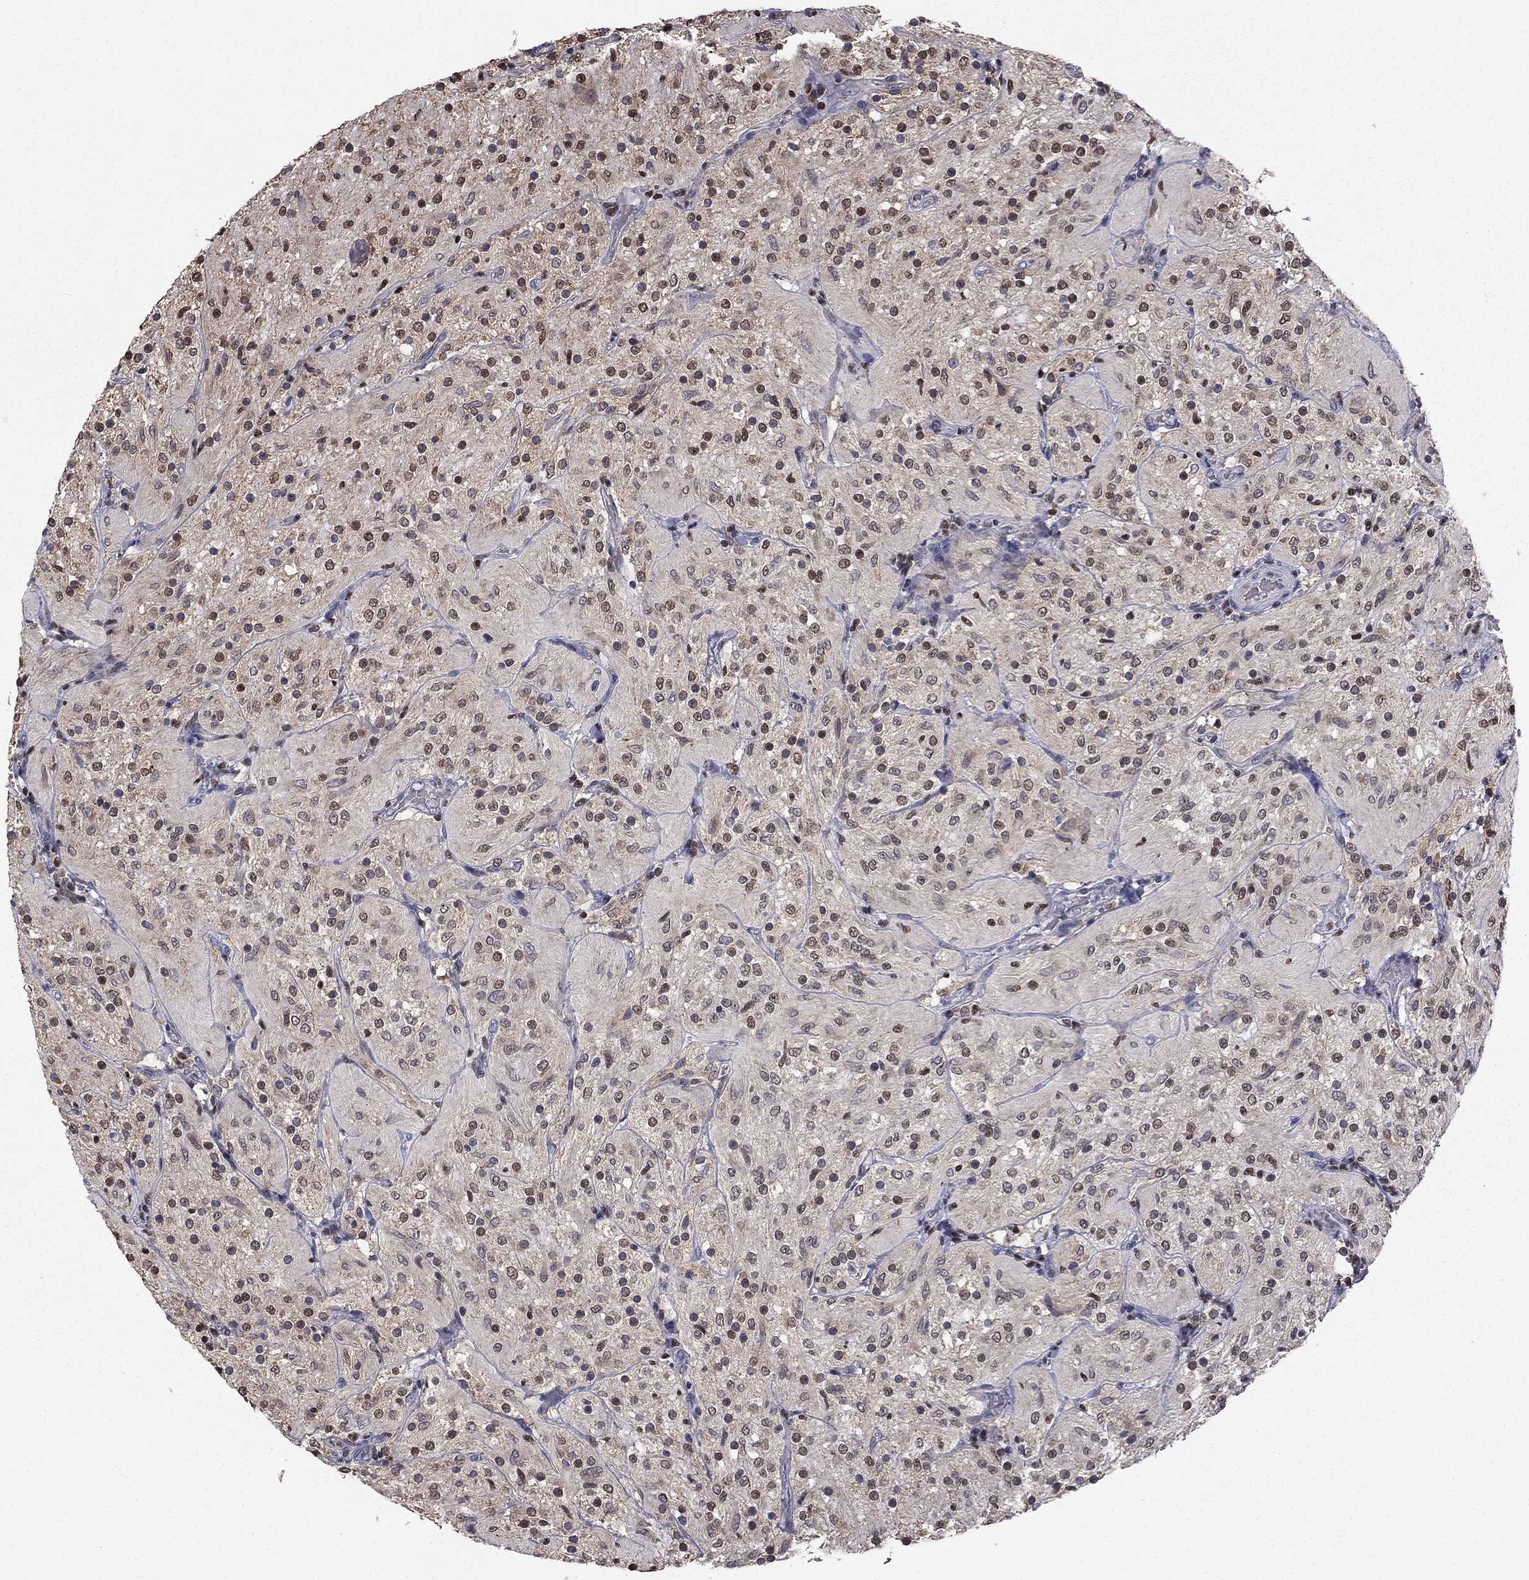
{"staining": {"intensity": "moderate", "quantity": "<25%", "location": "nuclear"}, "tissue": "glioma", "cell_type": "Tumor cells", "image_type": "cancer", "snomed": [{"axis": "morphology", "description": "Glioma, malignant, Low grade"}, {"axis": "topography", "description": "Brain"}], "caption": "DAB (3,3'-diaminobenzidine) immunohistochemical staining of human glioma shows moderate nuclear protein staining in approximately <25% of tumor cells. (DAB = brown stain, brightfield microscopy at high magnification).", "gene": "HSPB2", "patient": {"sex": "male", "age": 3}}